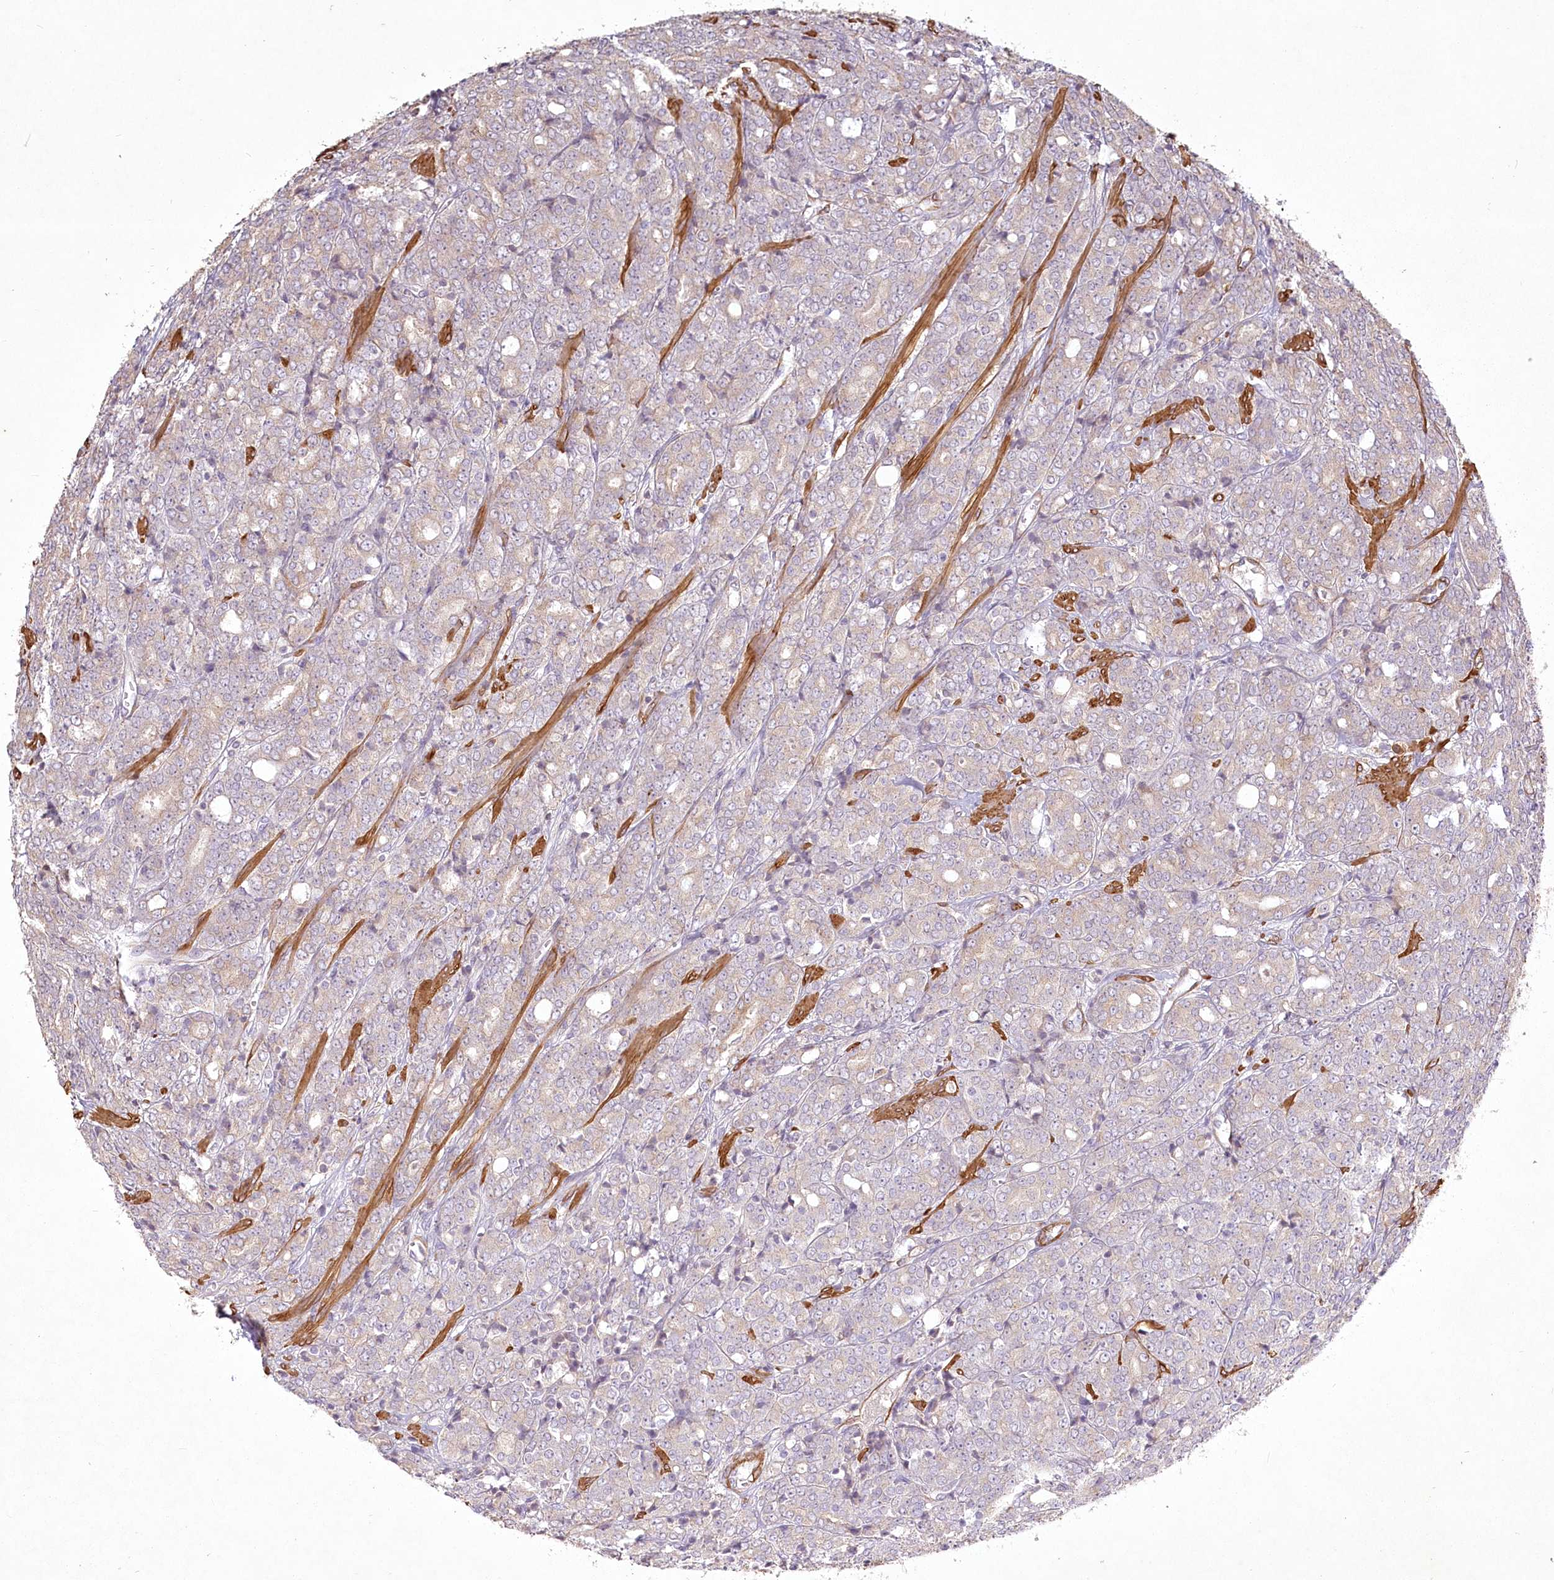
{"staining": {"intensity": "negative", "quantity": "none", "location": "none"}, "tissue": "prostate cancer", "cell_type": "Tumor cells", "image_type": "cancer", "snomed": [{"axis": "morphology", "description": "Adenocarcinoma, High grade"}, {"axis": "topography", "description": "Prostate"}], "caption": "An image of prostate cancer (high-grade adenocarcinoma) stained for a protein demonstrates no brown staining in tumor cells.", "gene": "INPP4B", "patient": {"sex": "male", "age": 62}}